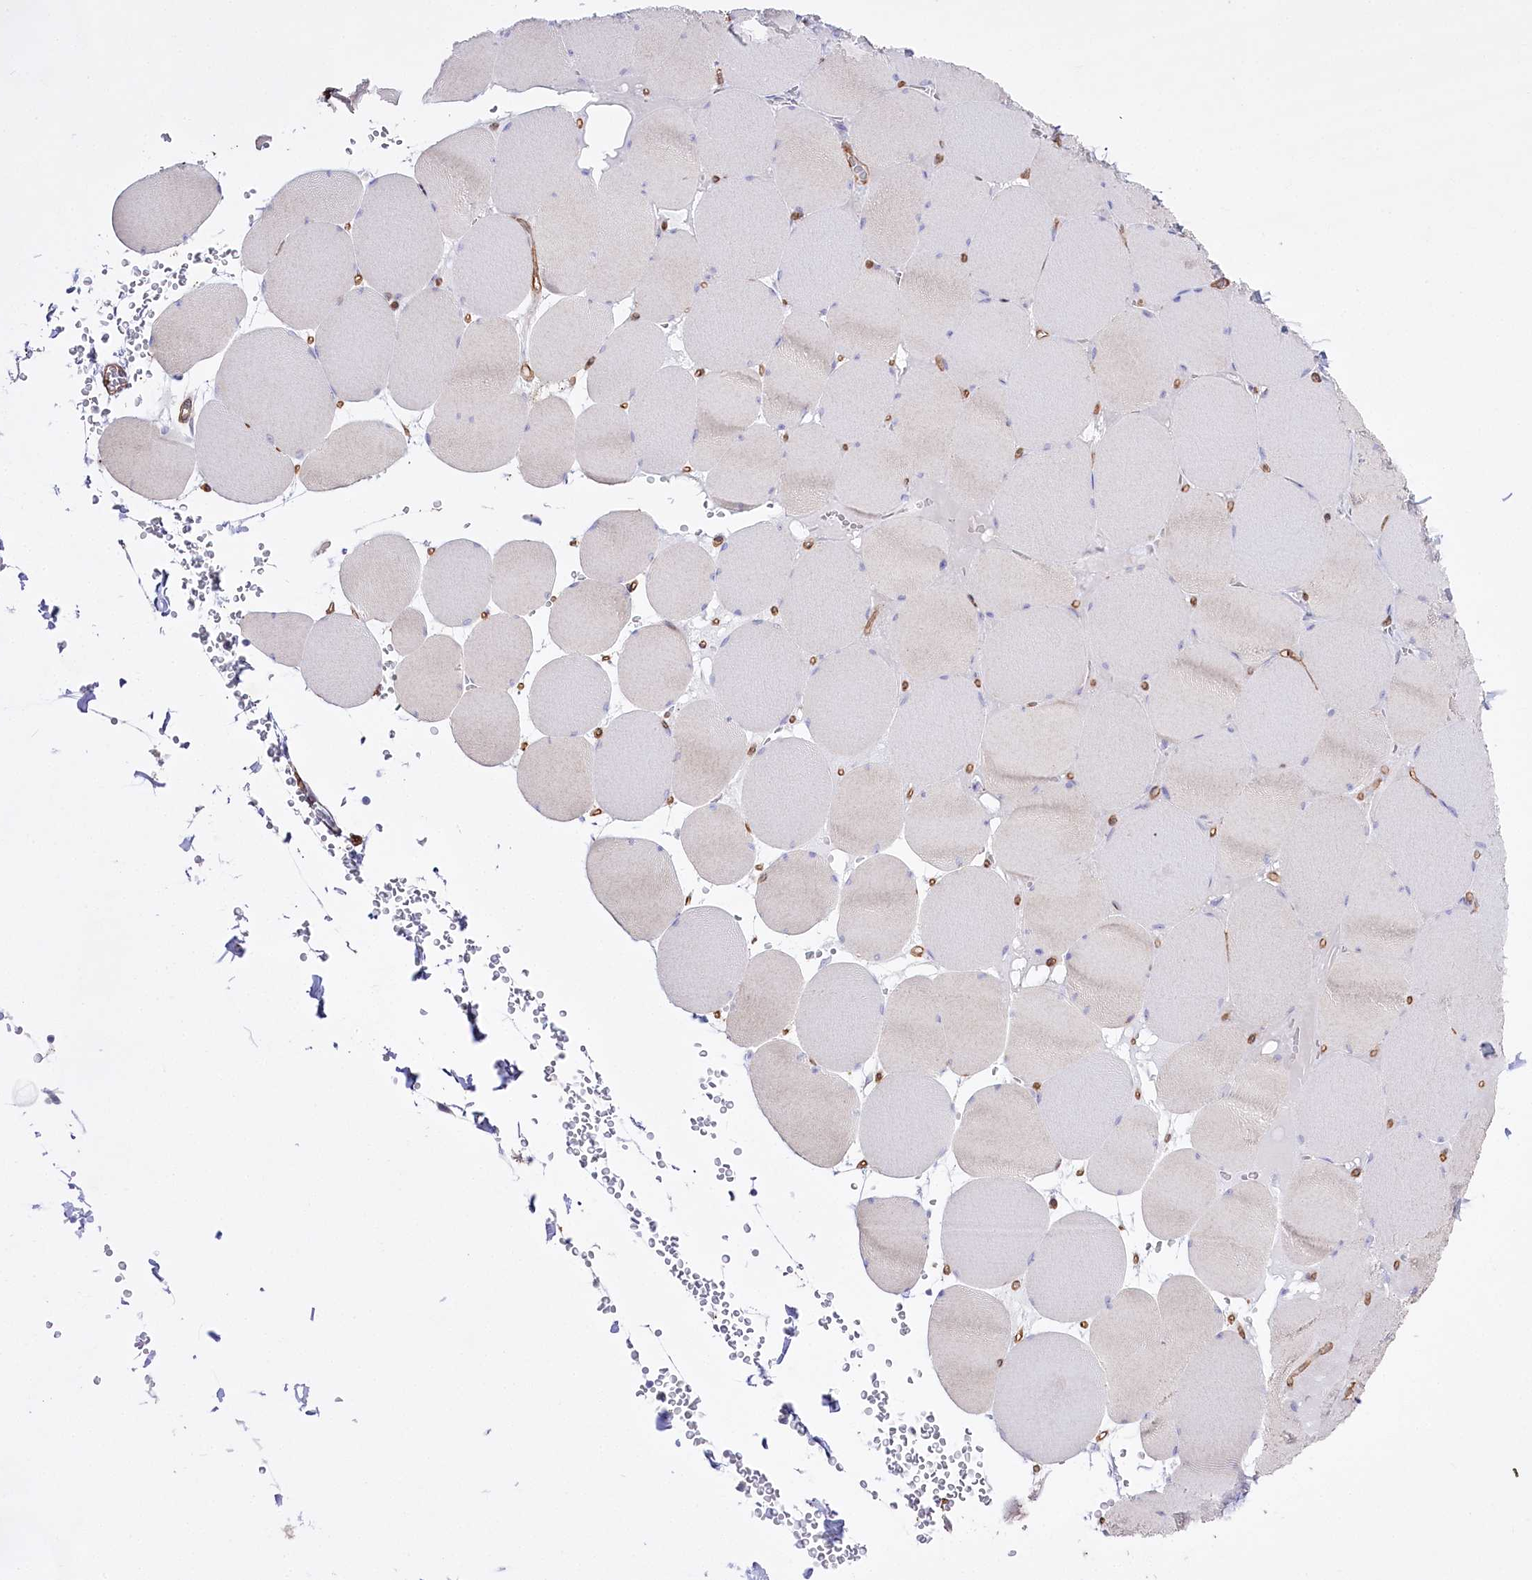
{"staining": {"intensity": "negative", "quantity": "none", "location": "none"}, "tissue": "skeletal muscle", "cell_type": "Myocytes", "image_type": "normal", "snomed": [{"axis": "morphology", "description": "Normal tissue, NOS"}, {"axis": "topography", "description": "Skeletal muscle"}, {"axis": "topography", "description": "Head-Neck"}], "caption": "This is an IHC histopathology image of normal skeletal muscle. There is no staining in myocytes.", "gene": "SLC39A10", "patient": {"sex": "male", "age": 66}}